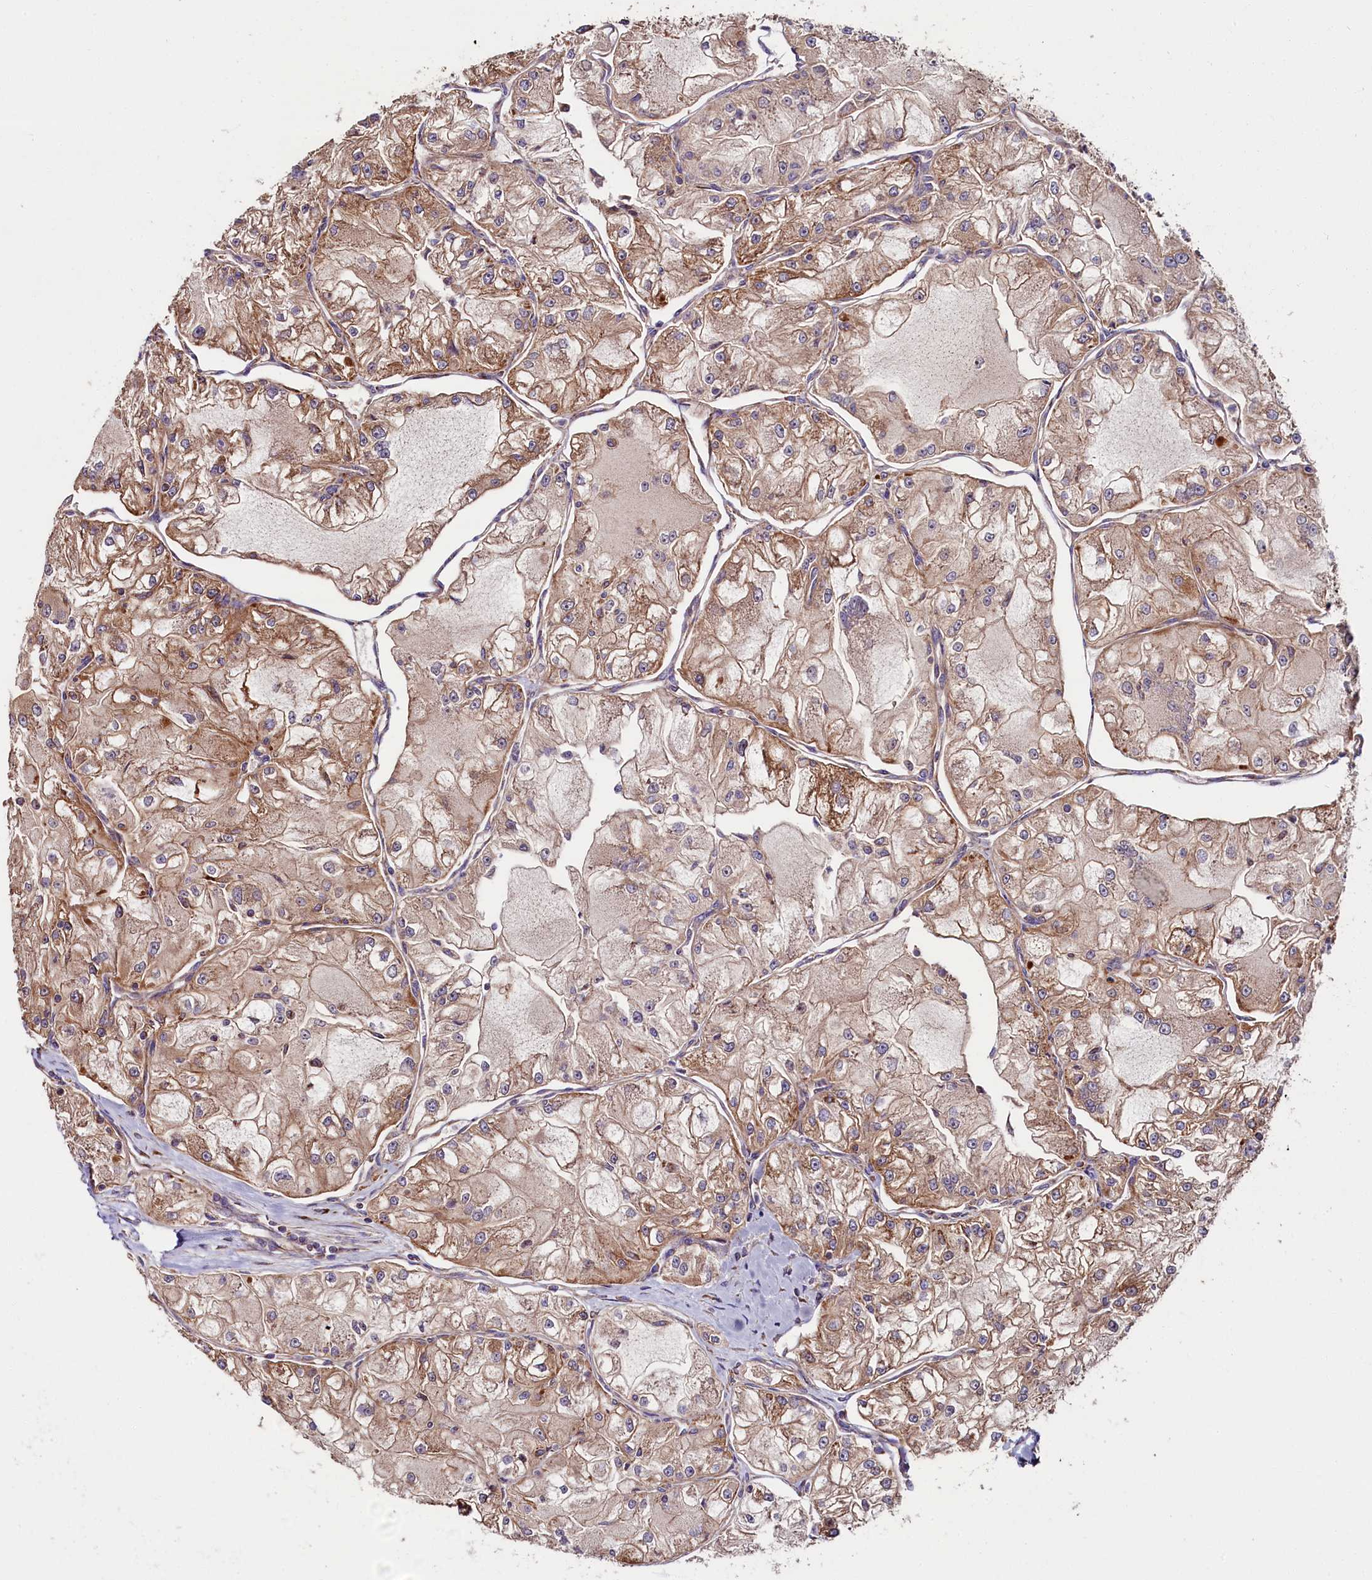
{"staining": {"intensity": "moderate", "quantity": "25%-75%", "location": "cytoplasmic/membranous"}, "tissue": "renal cancer", "cell_type": "Tumor cells", "image_type": "cancer", "snomed": [{"axis": "morphology", "description": "Adenocarcinoma, NOS"}, {"axis": "topography", "description": "Kidney"}], "caption": "Renal cancer (adenocarcinoma) stained with a protein marker exhibits moderate staining in tumor cells.", "gene": "ZSWIM1", "patient": {"sex": "female", "age": 72}}